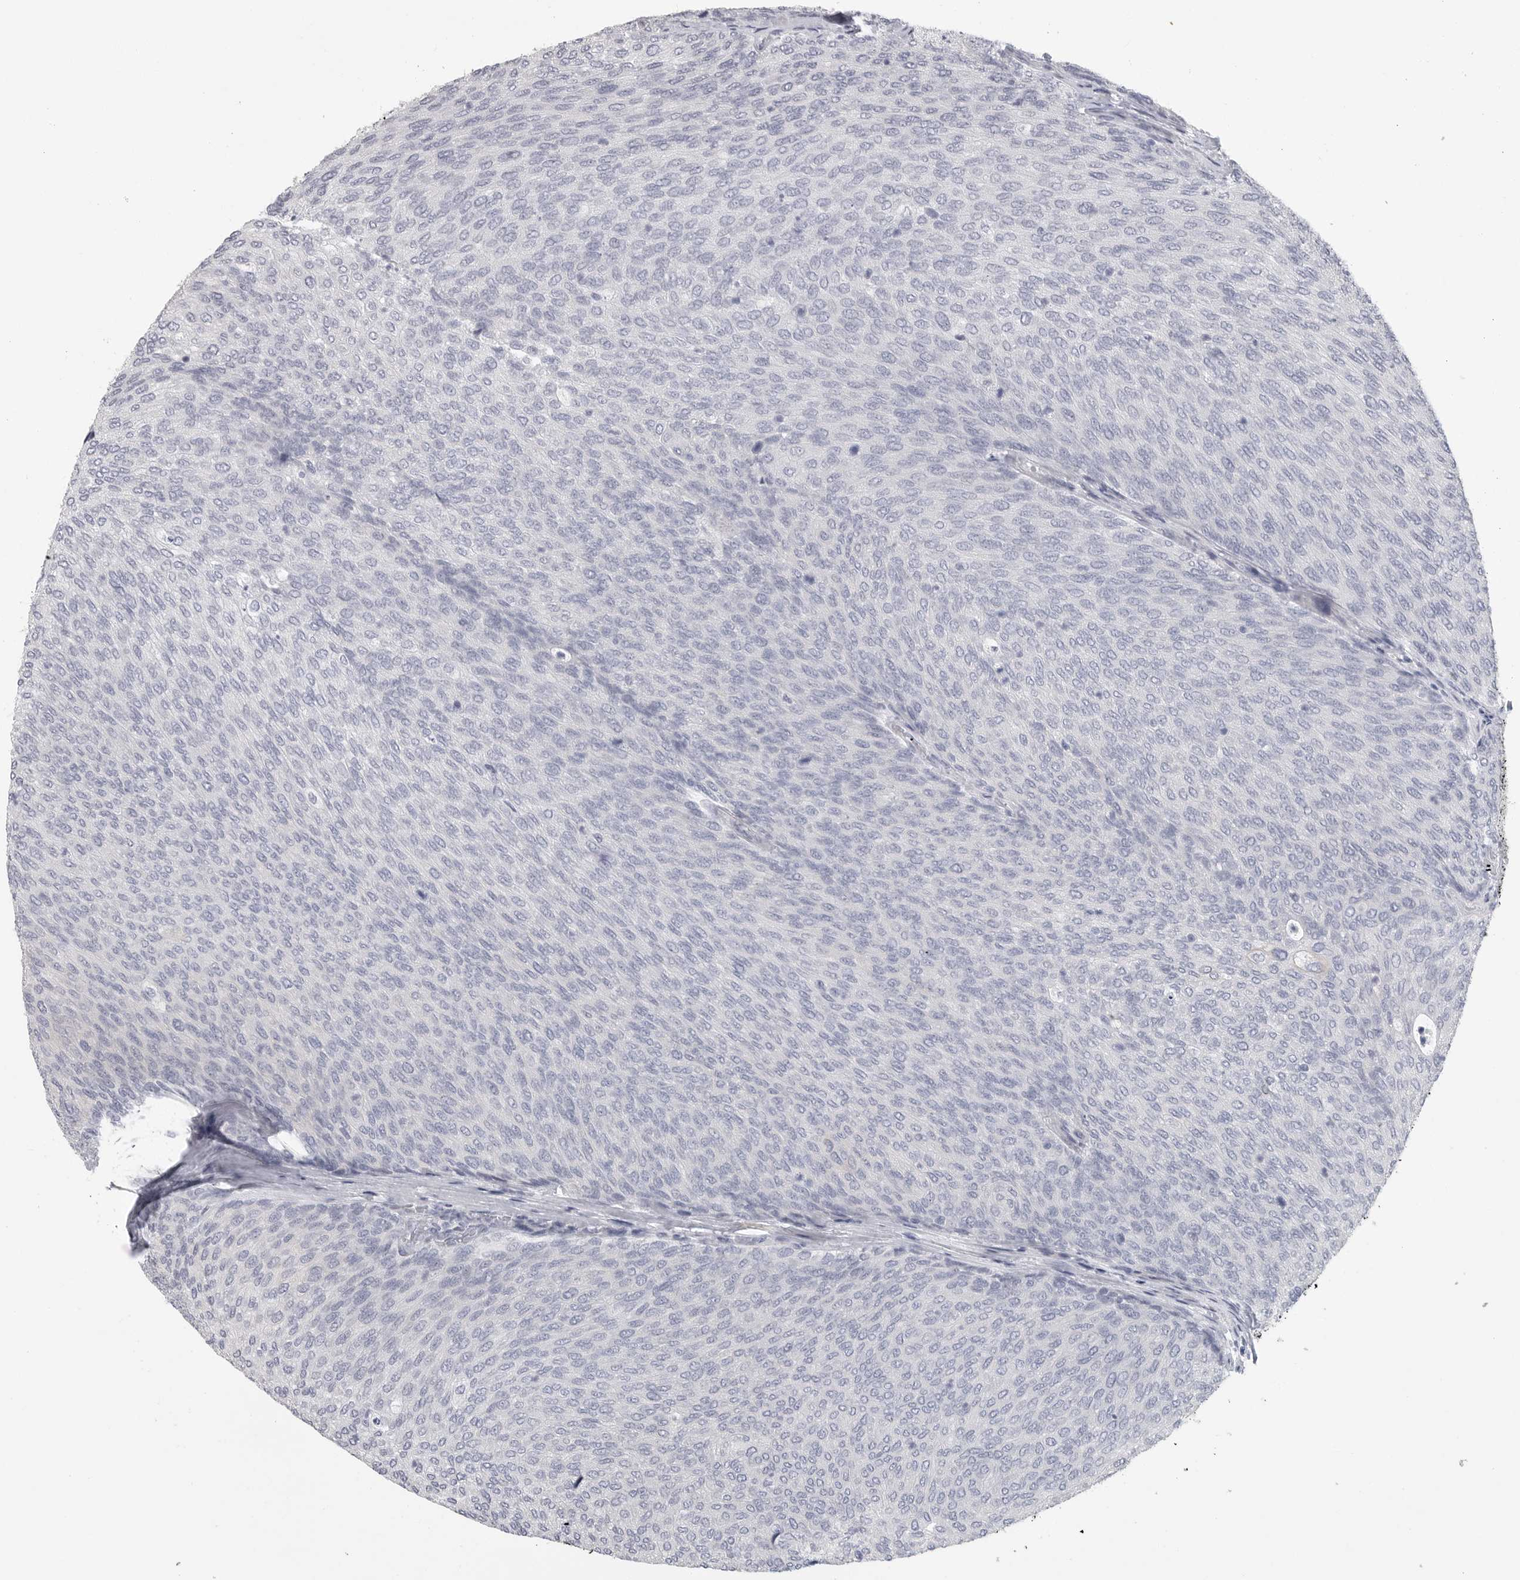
{"staining": {"intensity": "negative", "quantity": "none", "location": "none"}, "tissue": "urothelial cancer", "cell_type": "Tumor cells", "image_type": "cancer", "snomed": [{"axis": "morphology", "description": "Urothelial carcinoma, Low grade"}, {"axis": "topography", "description": "Urinary bladder"}], "caption": "Immunohistochemistry (IHC) histopathology image of neoplastic tissue: urothelial cancer stained with DAB shows no significant protein staining in tumor cells. (DAB (3,3'-diaminobenzidine) IHC, high magnification).", "gene": "TNR", "patient": {"sex": "female", "age": 79}}